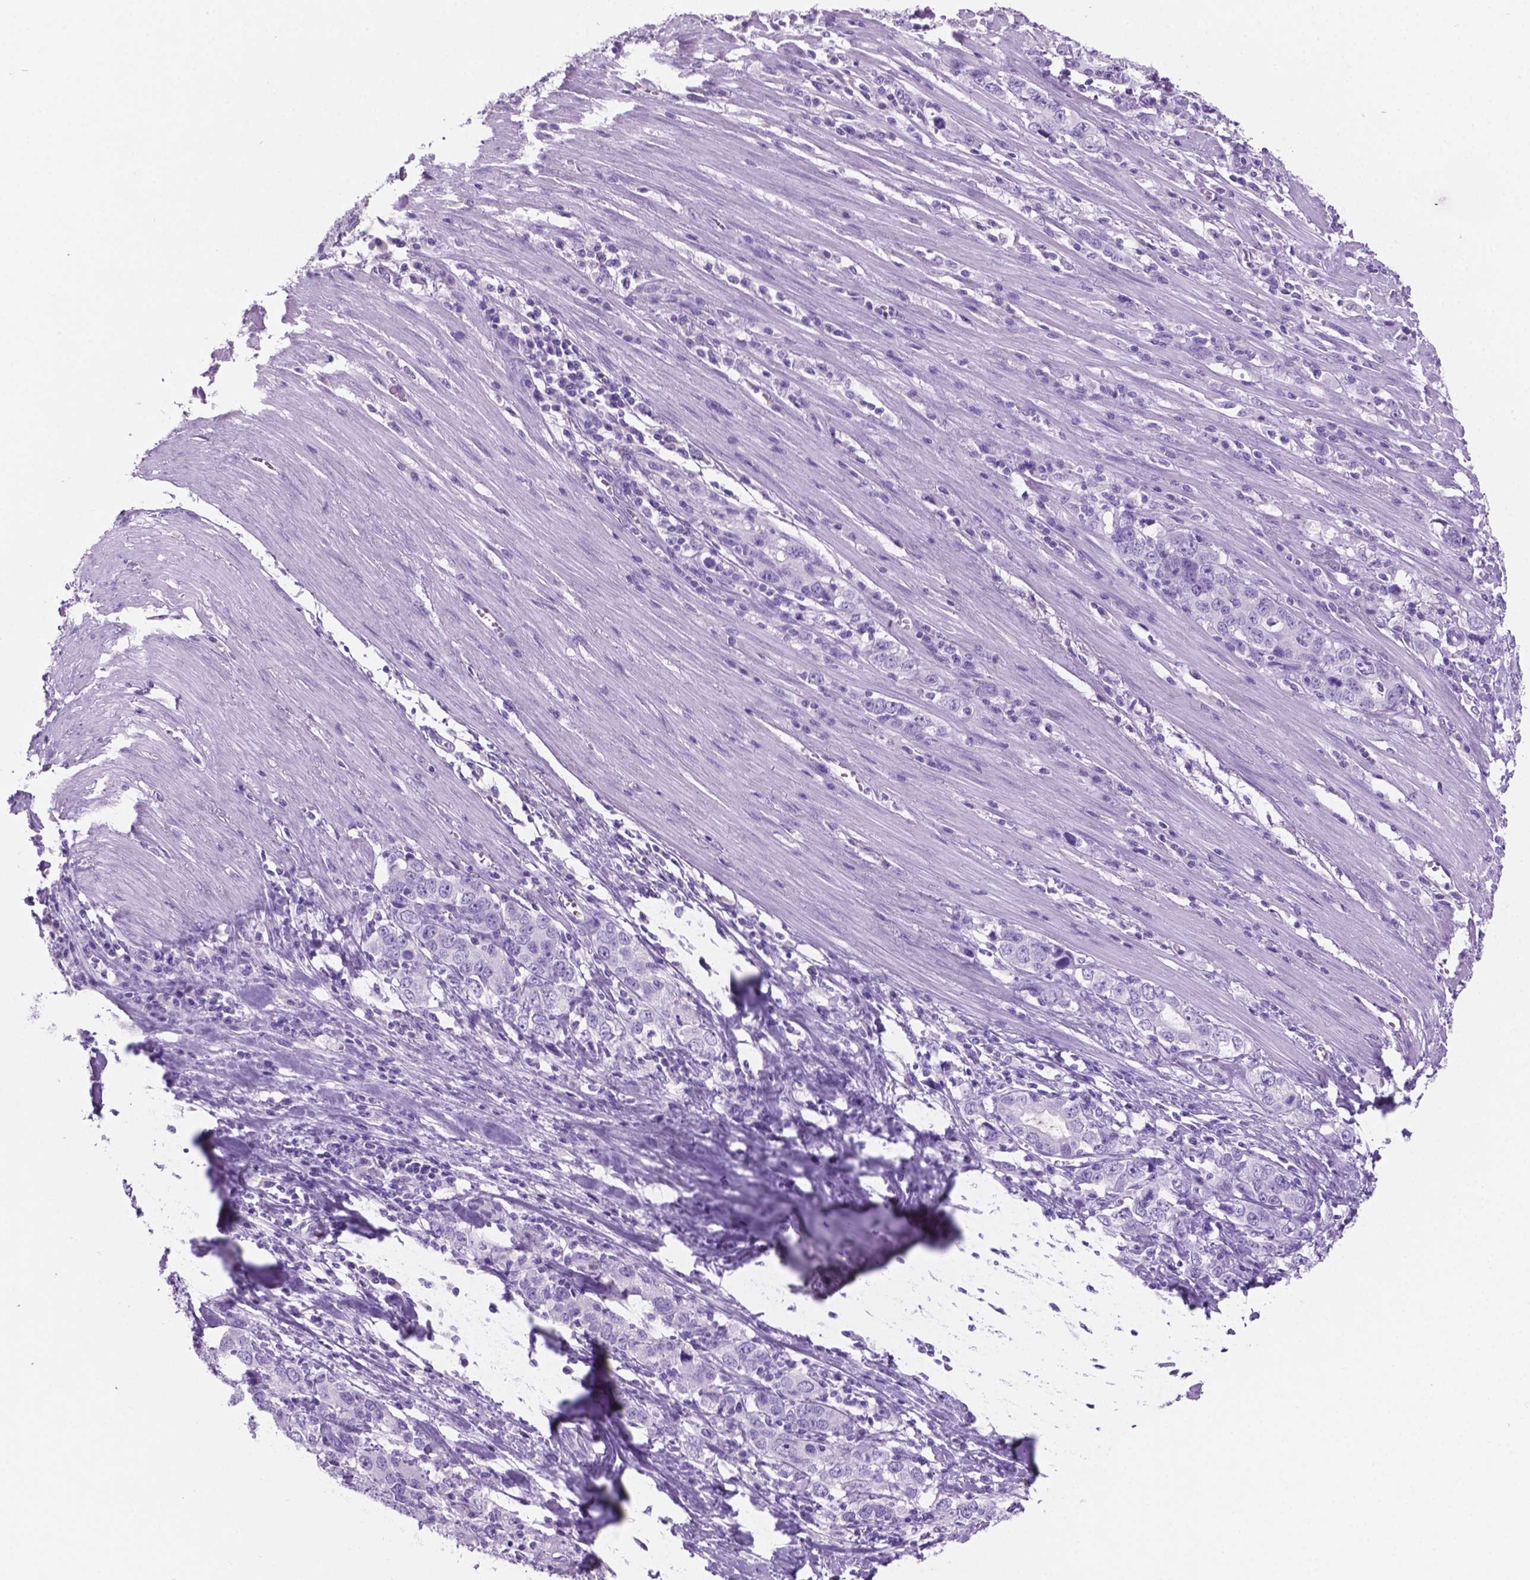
{"staining": {"intensity": "negative", "quantity": "none", "location": "none"}, "tissue": "stomach cancer", "cell_type": "Tumor cells", "image_type": "cancer", "snomed": [{"axis": "morphology", "description": "Adenocarcinoma, NOS"}, {"axis": "topography", "description": "Stomach, lower"}], "caption": "Immunohistochemical staining of human stomach cancer shows no significant staining in tumor cells.", "gene": "GRIN2B", "patient": {"sex": "female", "age": 72}}